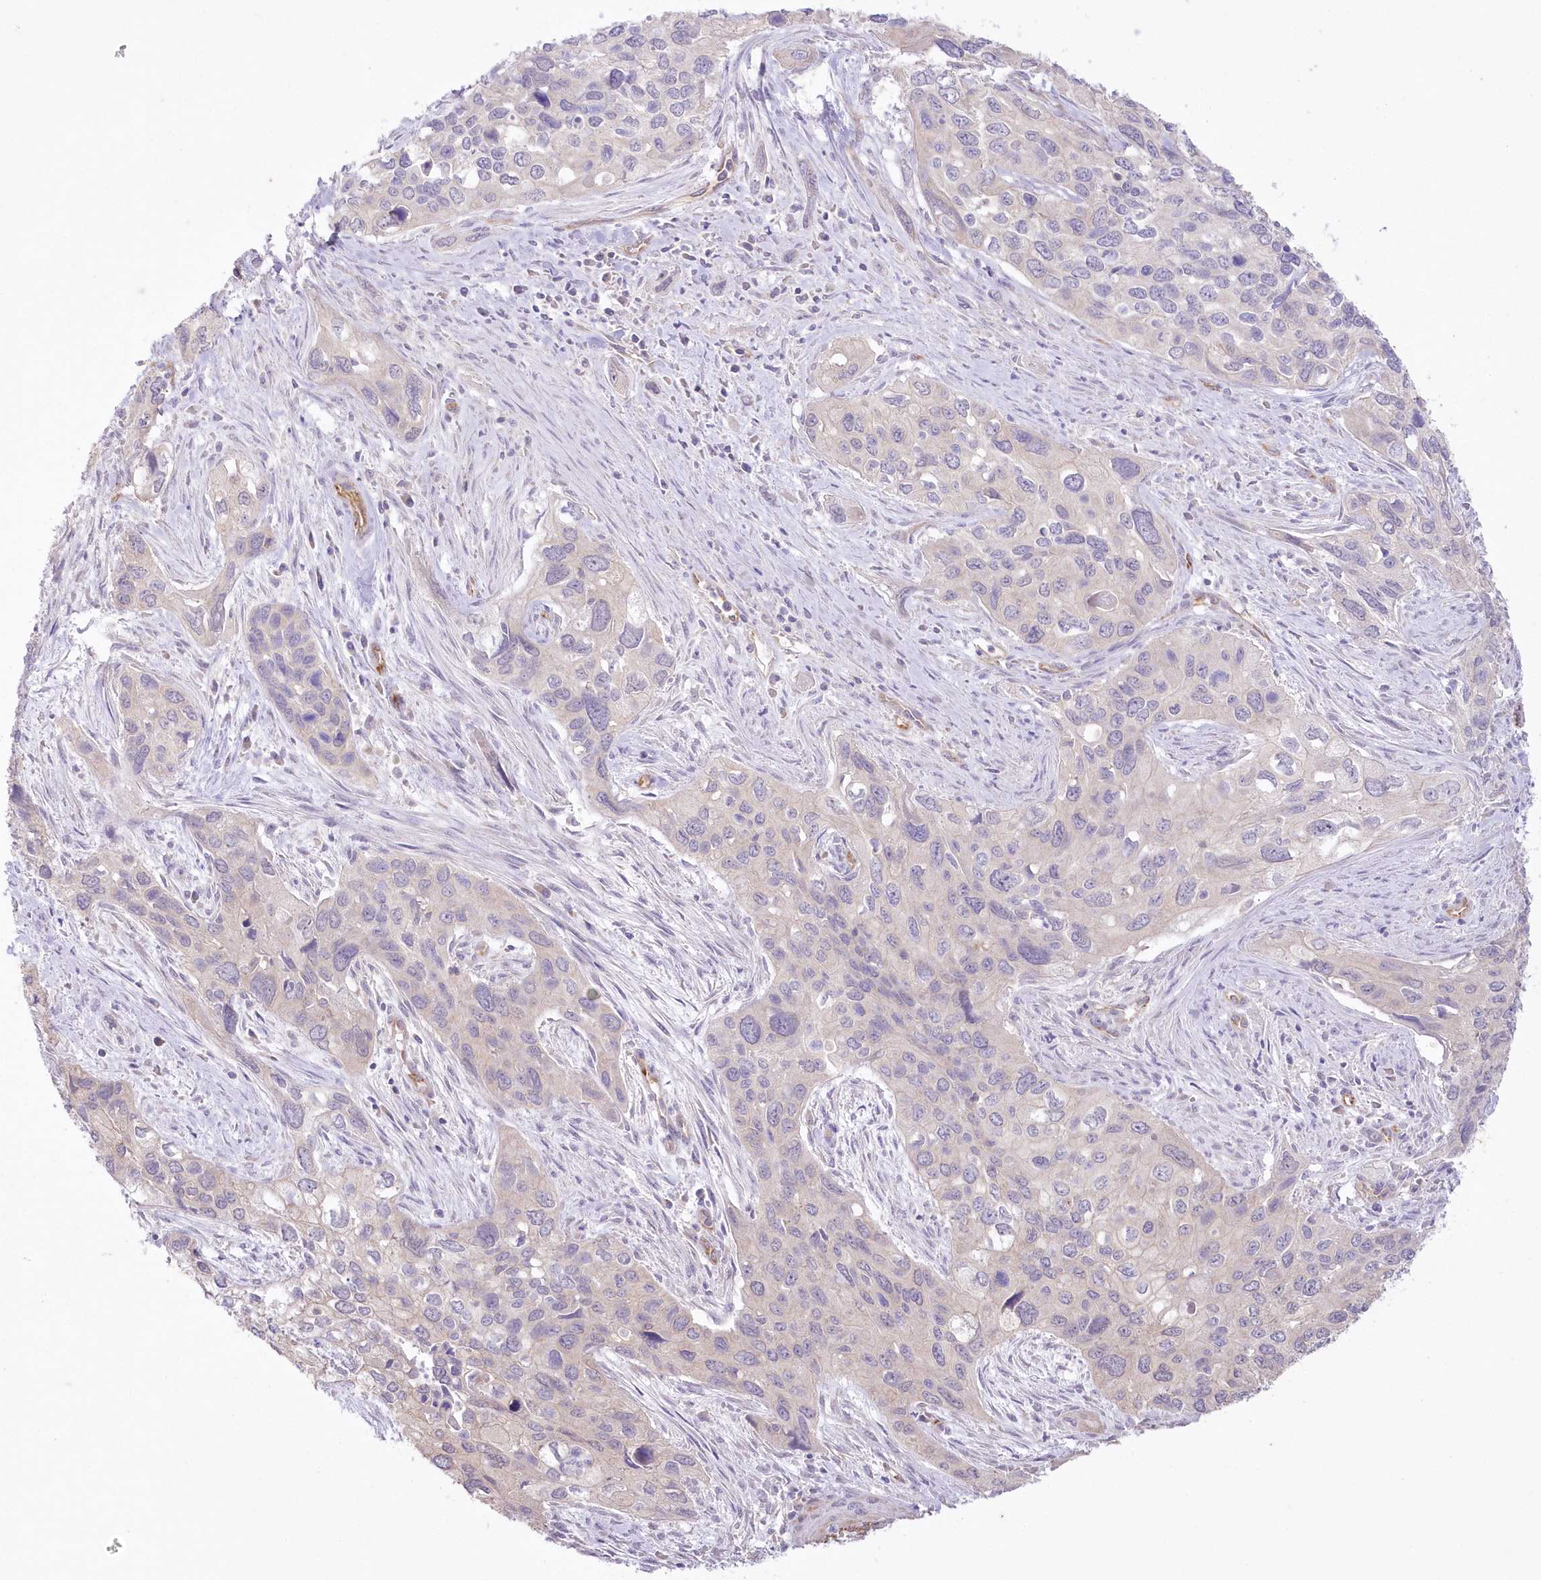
{"staining": {"intensity": "negative", "quantity": "none", "location": "none"}, "tissue": "cervical cancer", "cell_type": "Tumor cells", "image_type": "cancer", "snomed": [{"axis": "morphology", "description": "Squamous cell carcinoma, NOS"}, {"axis": "topography", "description": "Cervix"}], "caption": "This is an immunohistochemistry (IHC) image of cervical cancer (squamous cell carcinoma). There is no staining in tumor cells.", "gene": "ITSN2", "patient": {"sex": "female", "age": 55}}